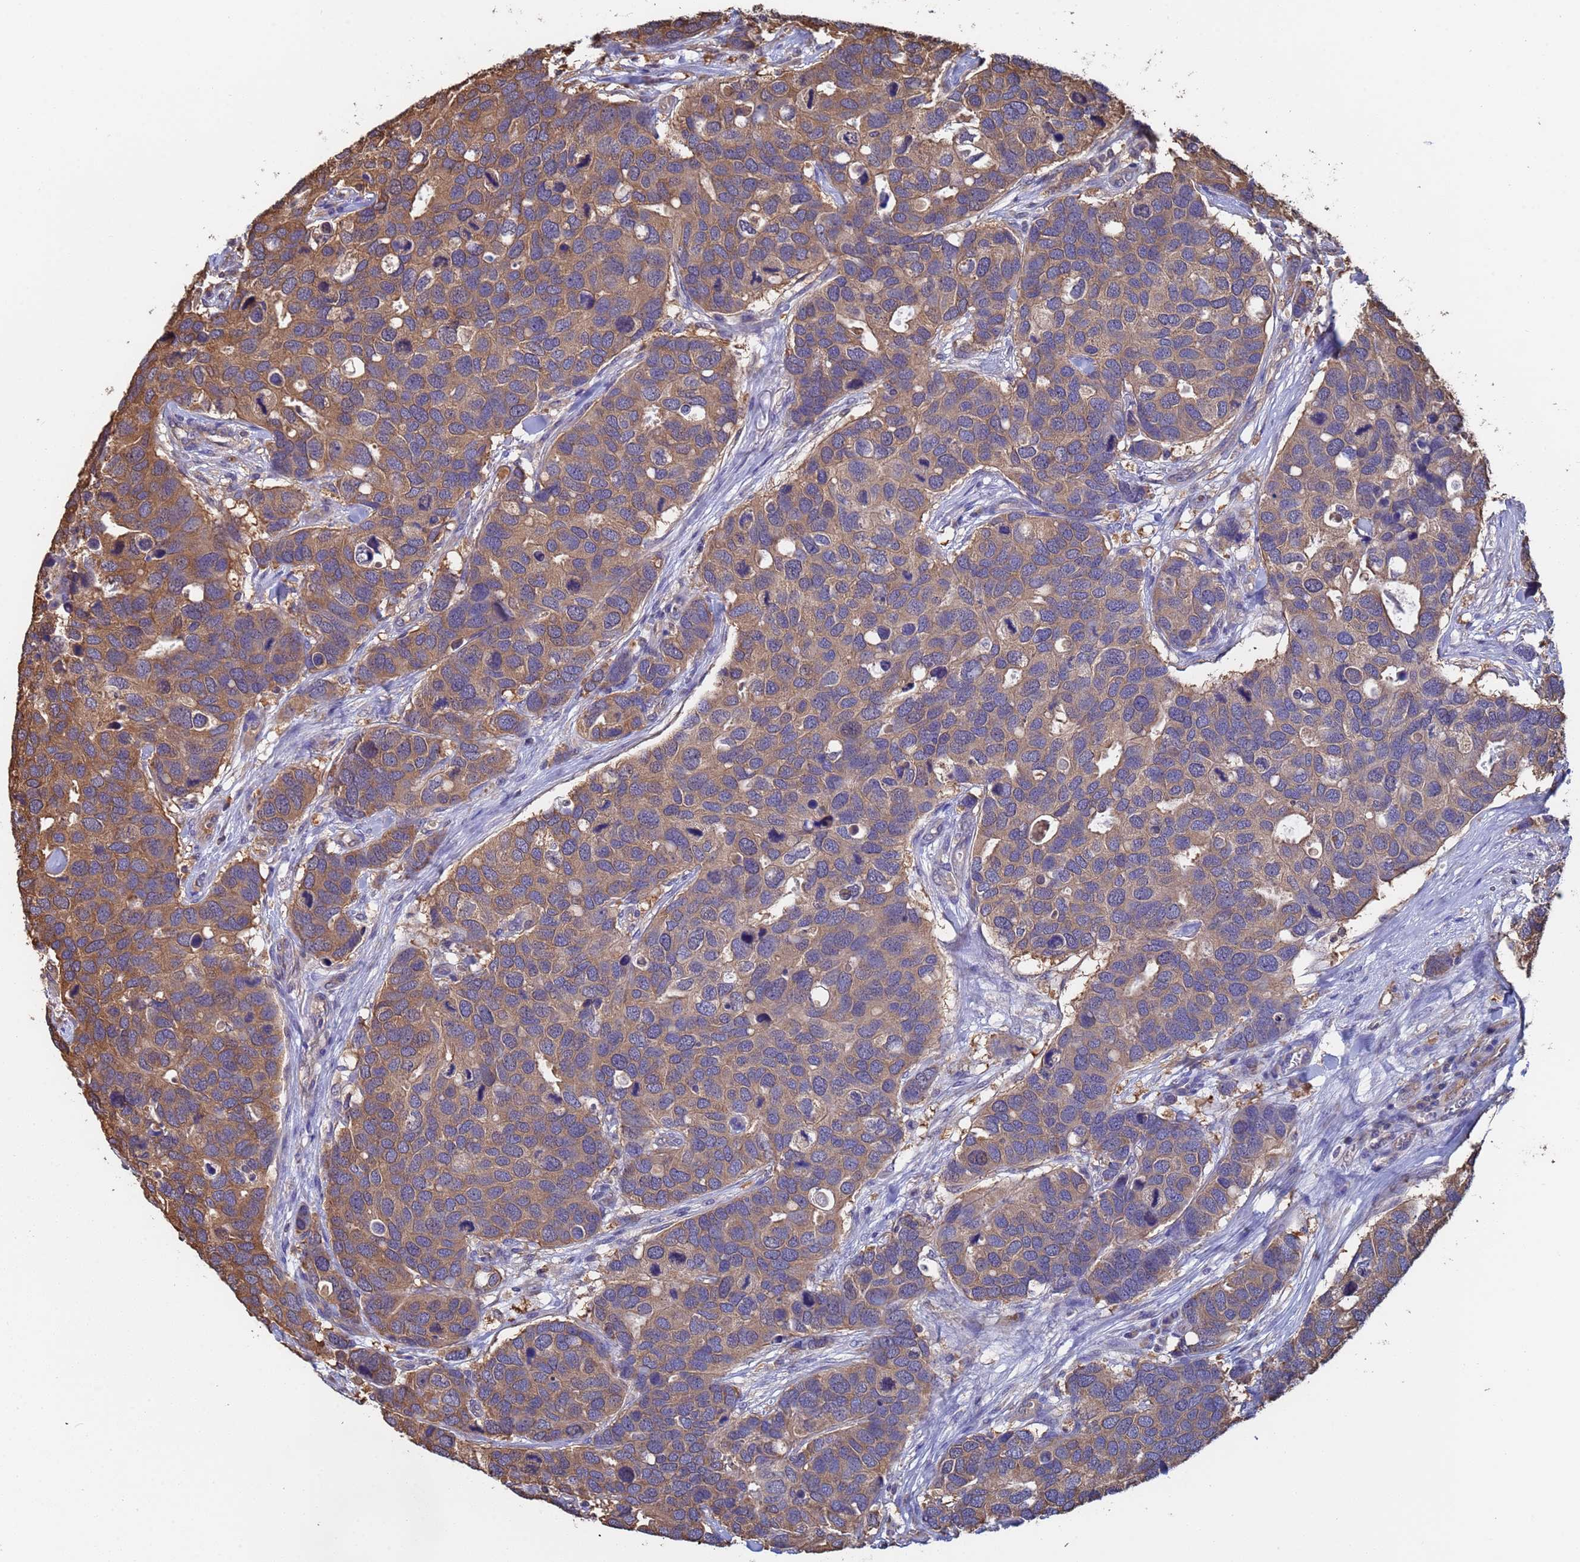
{"staining": {"intensity": "moderate", "quantity": ">75%", "location": "cytoplasmic/membranous"}, "tissue": "breast cancer", "cell_type": "Tumor cells", "image_type": "cancer", "snomed": [{"axis": "morphology", "description": "Duct carcinoma"}, {"axis": "topography", "description": "Breast"}], "caption": "Breast cancer (infiltrating ductal carcinoma) was stained to show a protein in brown. There is medium levels of moderate cytoplasmic/membranous staining in about >75% of tumor cells. (DAB IHC with brightfield microscopy, high magnification).", "gene": "FAM25A", "patient": {"sex": "female", "age": 83}}